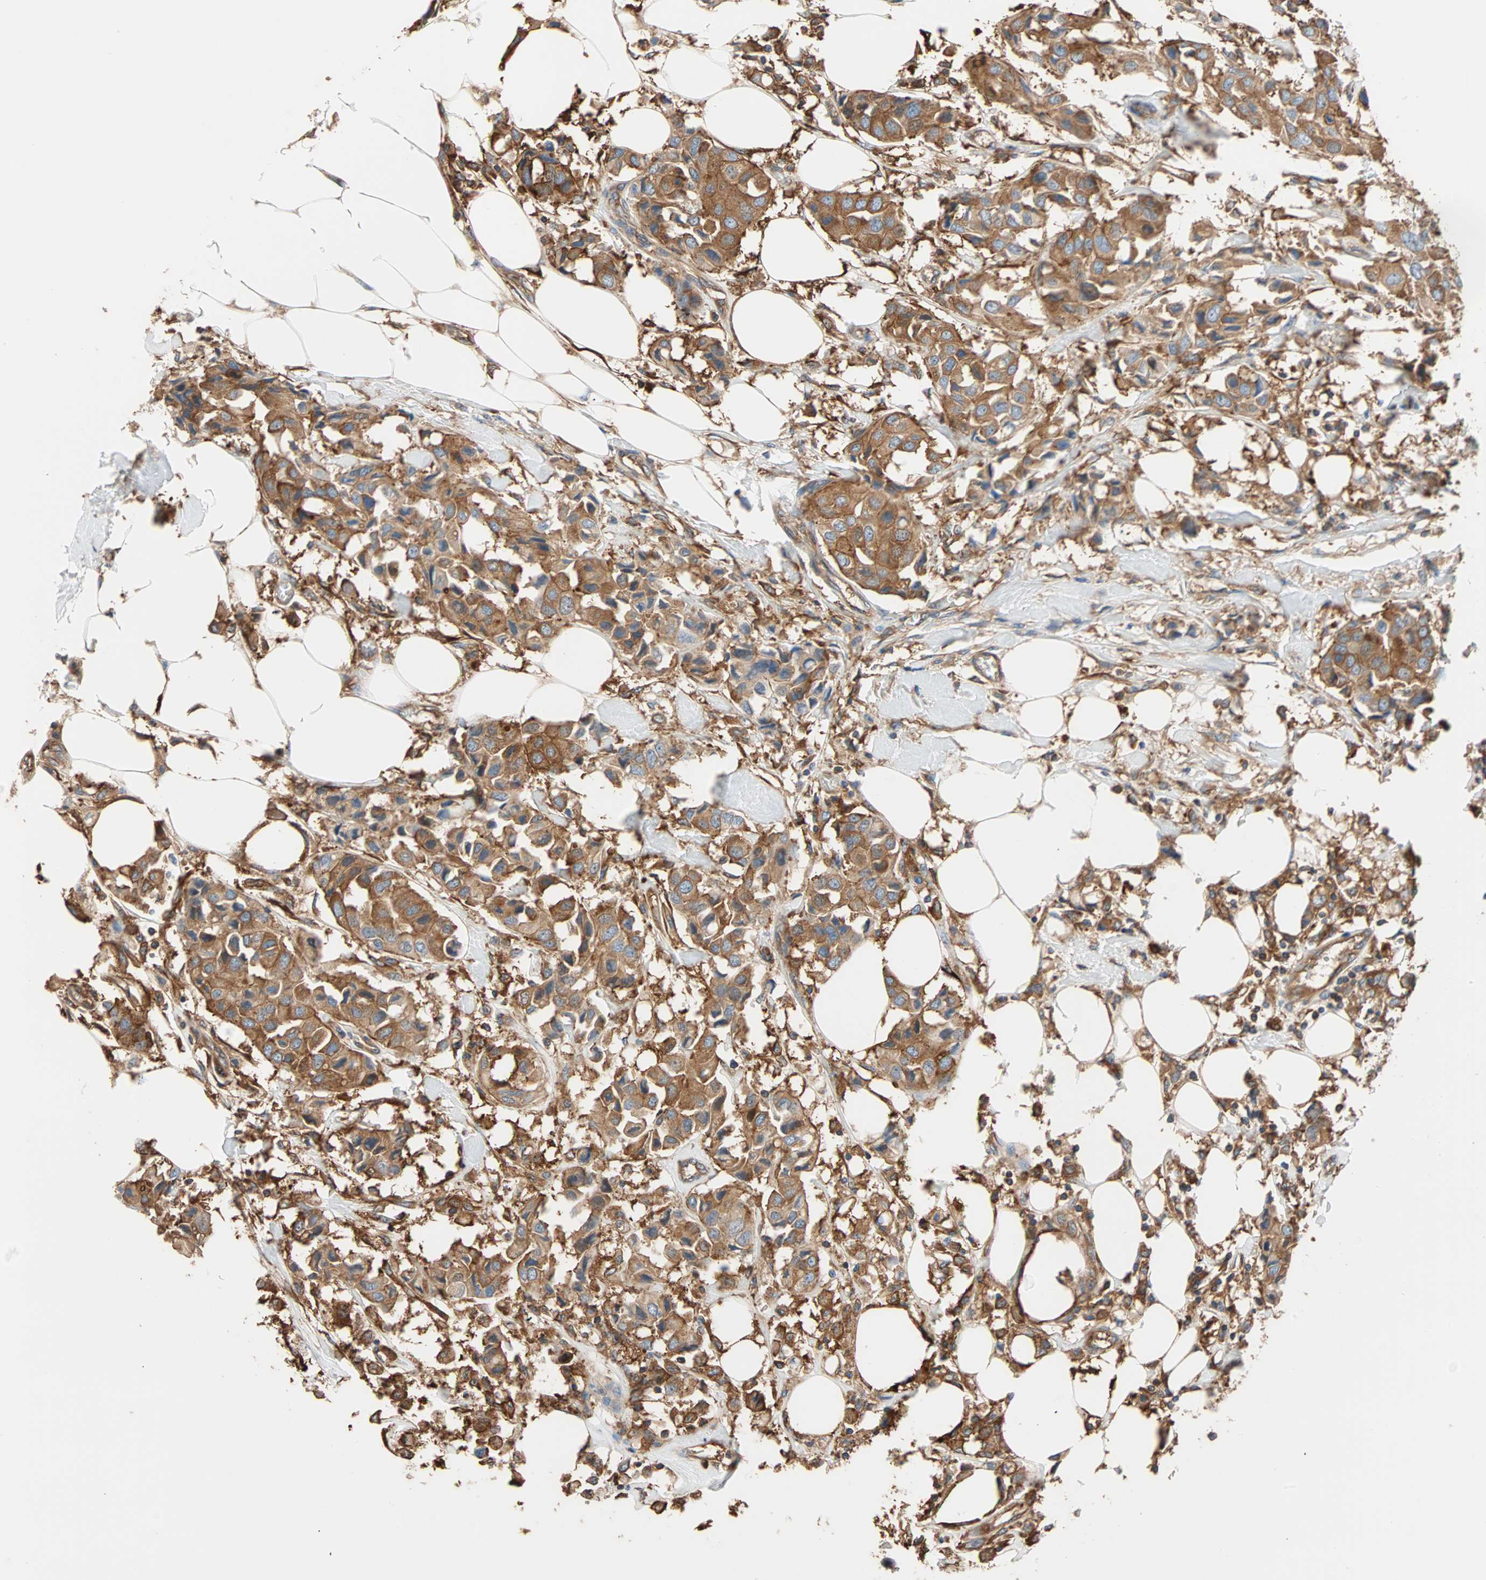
{"staining": {"intensity": "strong", "quantity": ">75%", "location": "cytoplasmic/membranous"}, "tissue": "breast cancer", "cell_type": "Tumor cells", "image_type": "cancer", "snomed": [{"axis": "morphology", "description": "Duct carcinoma"}, {"axis": "topography", "description": "Breast"}], "caption": "Immunohistochemistry staining of breast cancer (intraductal carcinoma), which reveals high levels of strong cytoplasmic/membranous staining in approximately >75% of tumor cells indicating strong cytoplasmic/membranous protein expression. The staining was performed using DAB (3,3'-diaminobenzidine) (brown) for protein detection and nuclei were counterstained in hematoxylin (blue).", "gene": "EEF2", "patient": {"sex": "female", "age": 80}}